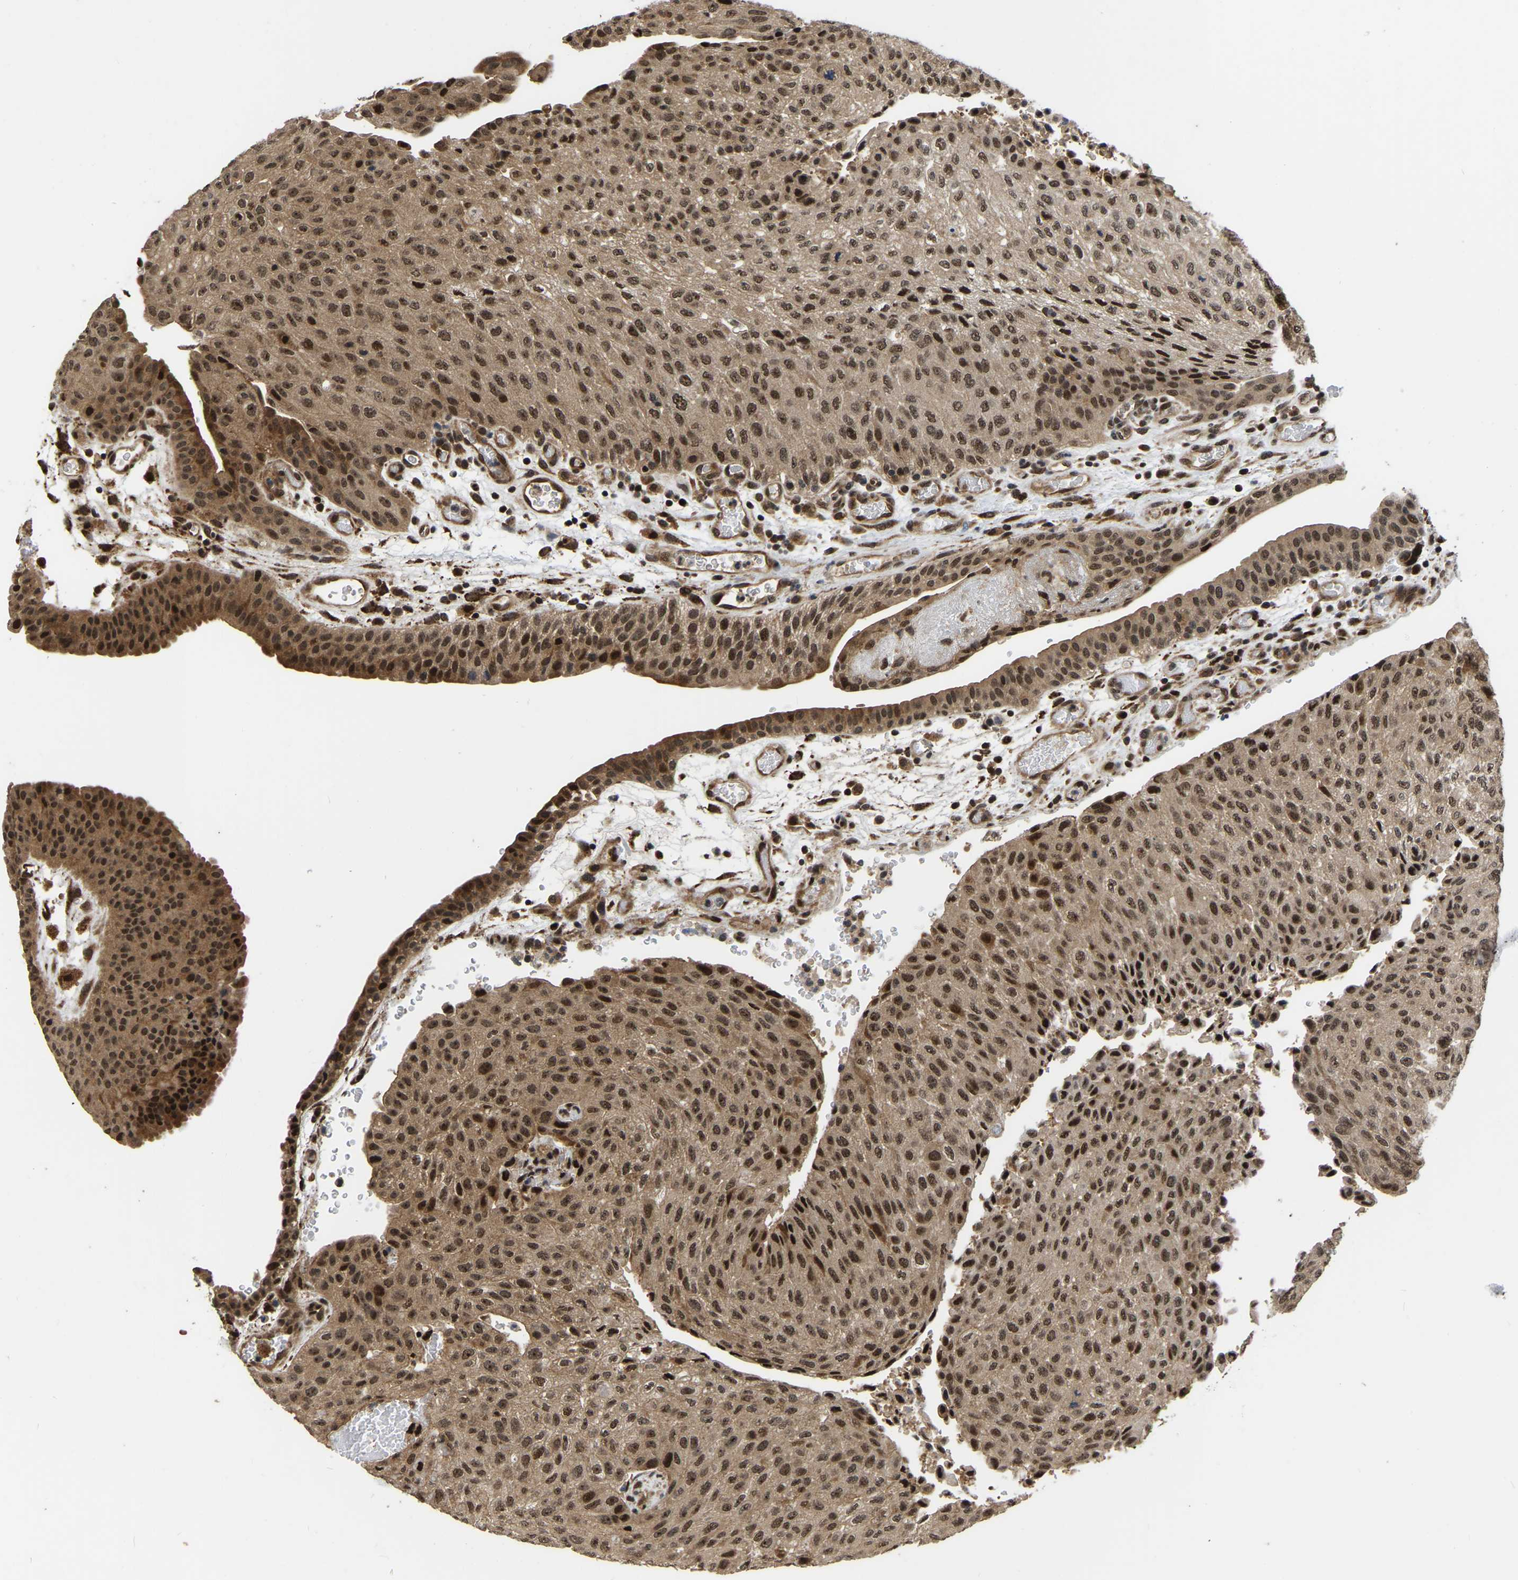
{"staining": {"intensity": "moderate", "quantity": ">75%", "location": "cytoplasmic/membranous,nuclear"}, "tissue": "urothelial cancer", "cell_type": "Tumor cells", "image_type": "cancer", "snomed": [{"axis": "morphology", "description": "Urothelial carcinoma, Low grade"}, {"axis": "morphology", "description": "Urothelial carcinoma, High grade"}, {"axis": "topography", "description": "Urinary bladder"}], "caption": "A brown stain labels moderate cytoplasmic/membranous and nuclear positivity of a protein in urothelial carcinoma (high-grade) tumor cells.", "gene": "CIAO1", "patient": {"sex": "male", "age": 35}}